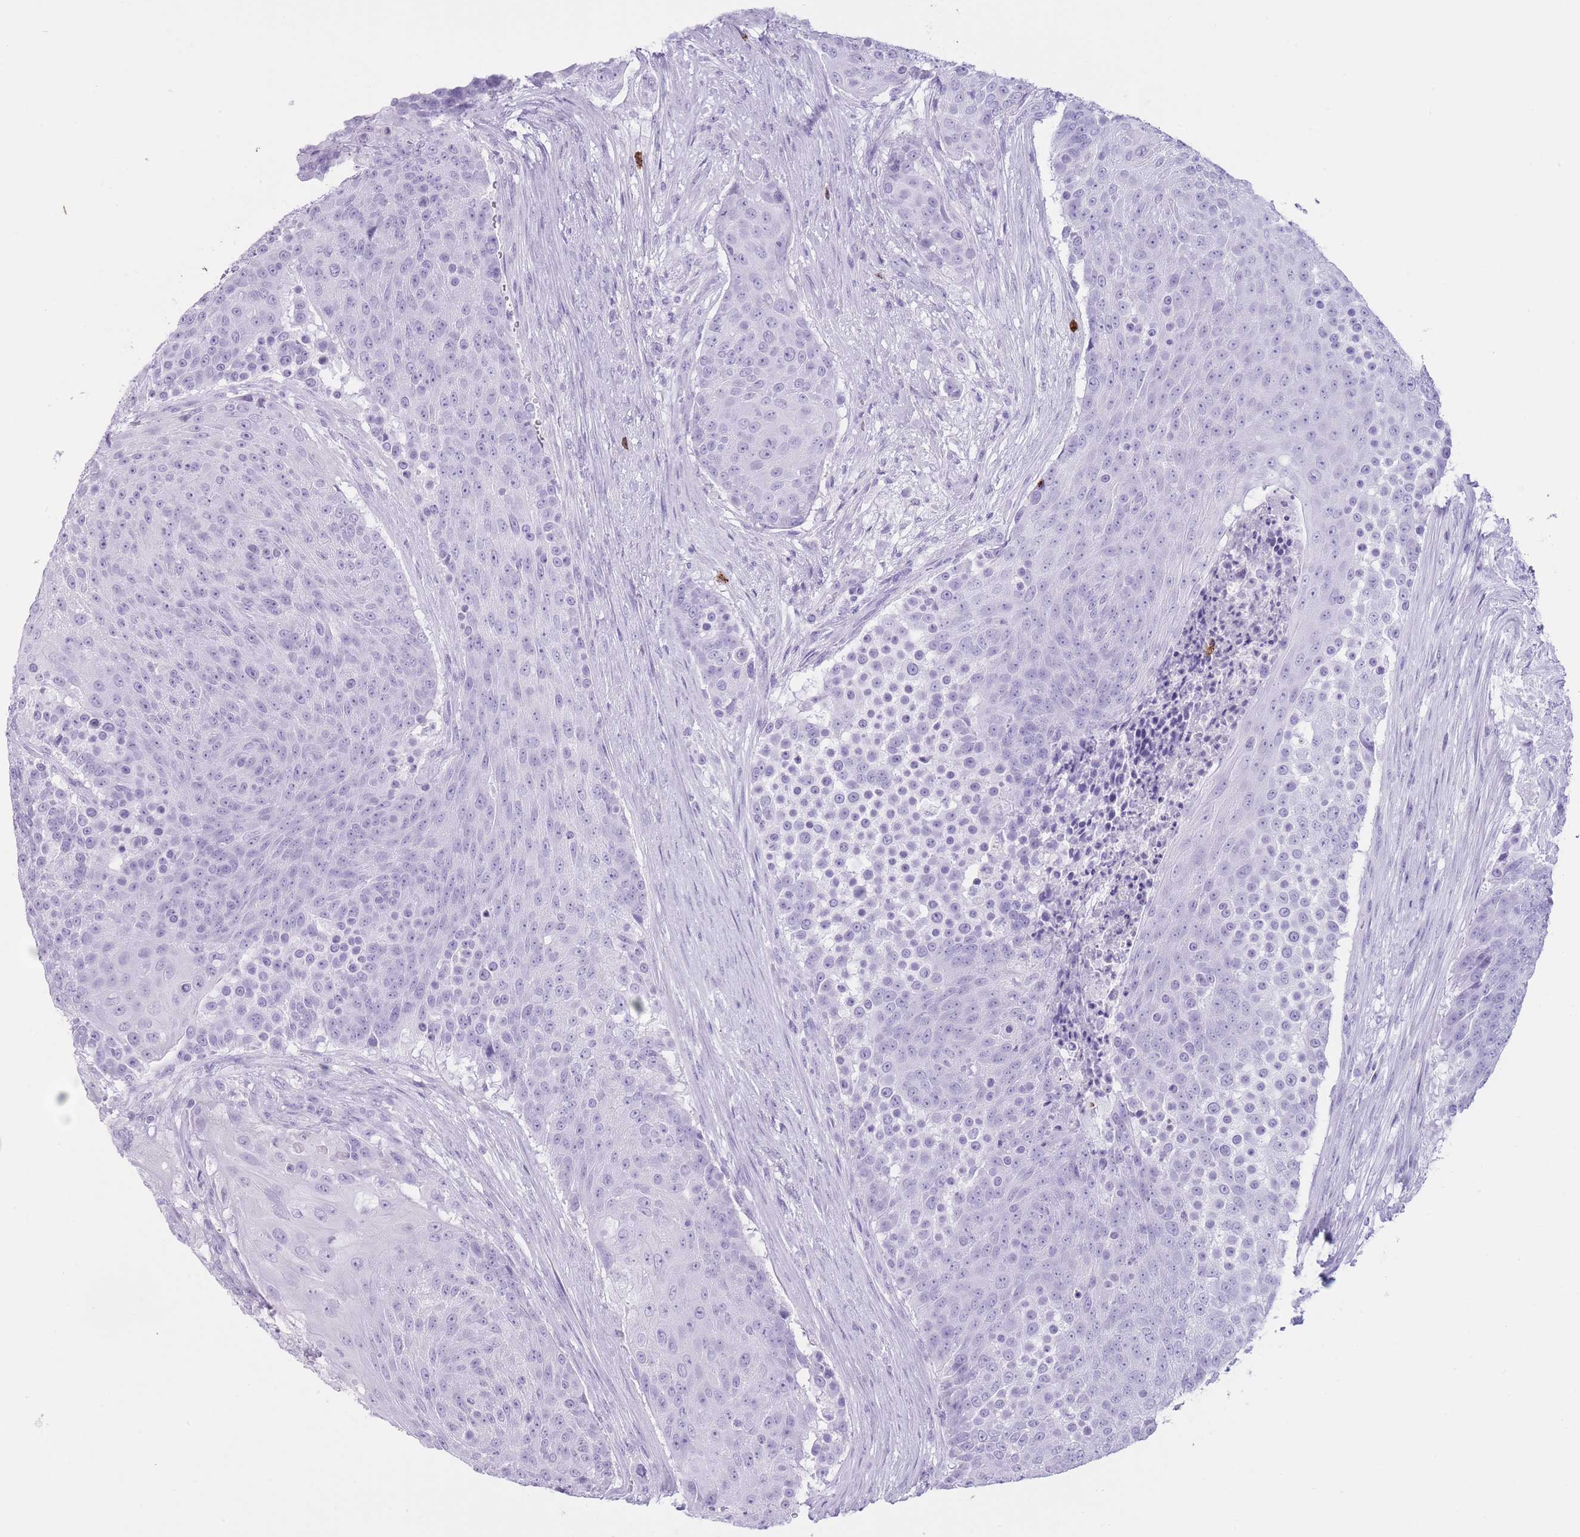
{"staining": {"intensity": "negative", "quantity": "none", "location": "none"}, "tissue": "urothelial cancer", "cell_type": "Tumor cells", "image_type": "cancer", "snomed": [{"axis": "morphology", "description": "Urothelial carcinoma, High grade"}, {"axis": "topography", "description": "Urinary bladder"}], "caption": "Tumor cells are negative for protein expression in human high-grade urothelial carcinoma.", "gene": "OR4F21", "patient": {"sex": "female", "age": 63}}